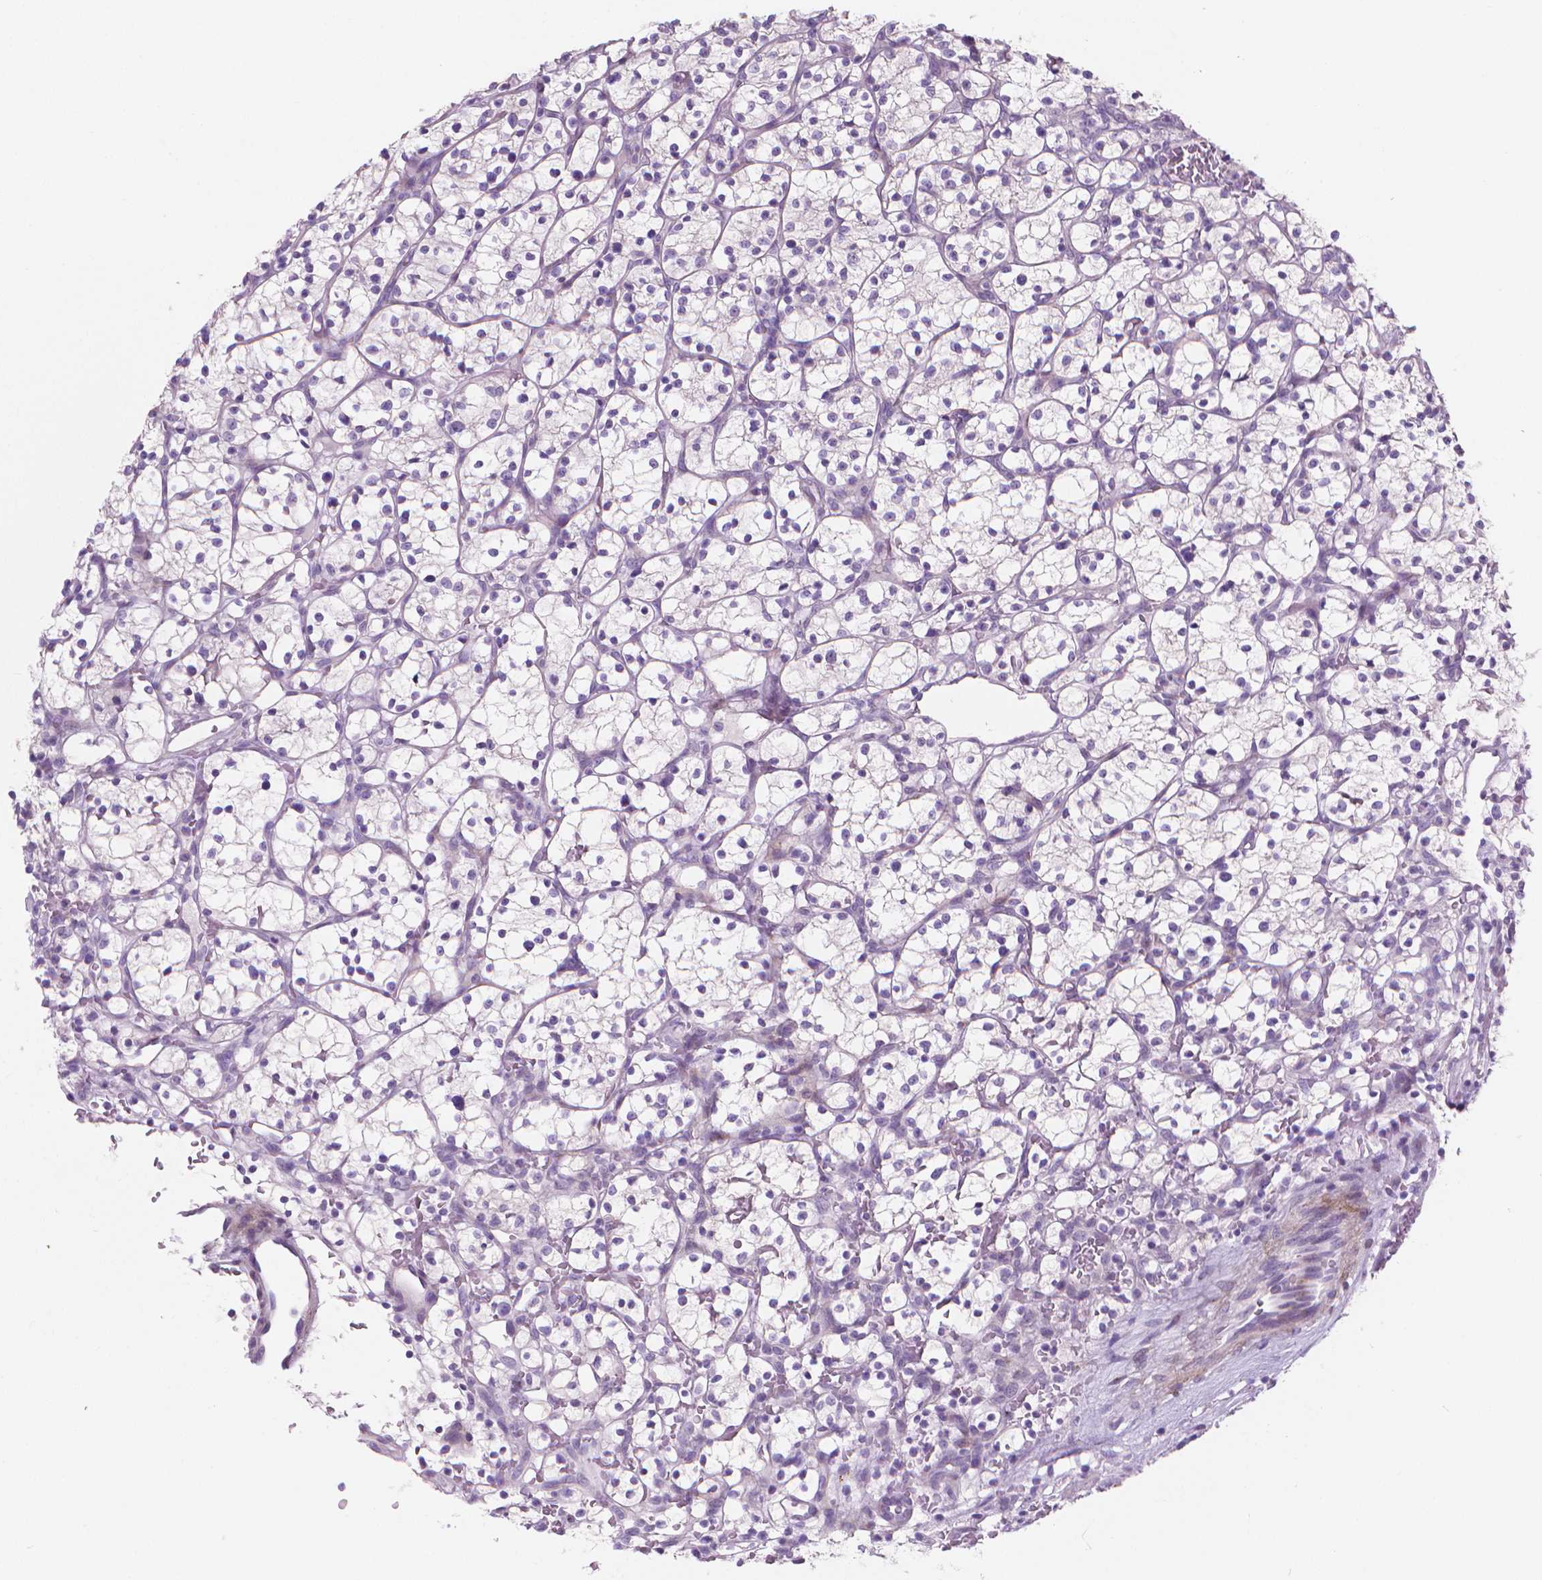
{"staining": {"intensity": "negative", "quantity": "none", "location": "none"}, "tissue": "renal cancer", "cell_type": "Tumor cells", "image_type": "cancer", "snomed": [{"axis": "morphology", "description": "Adenocarcinoma, NOS"}, {"axis": "topography", "description": "Kidney"}], "caption": "IHC of renal cancer (adenocarcinoma) reveals no expression in tumor cells. (IHC, brightfield microscopy, high magnification).", "gene": "GSDMA", "patient": {"sex": "female", "age": 64}}